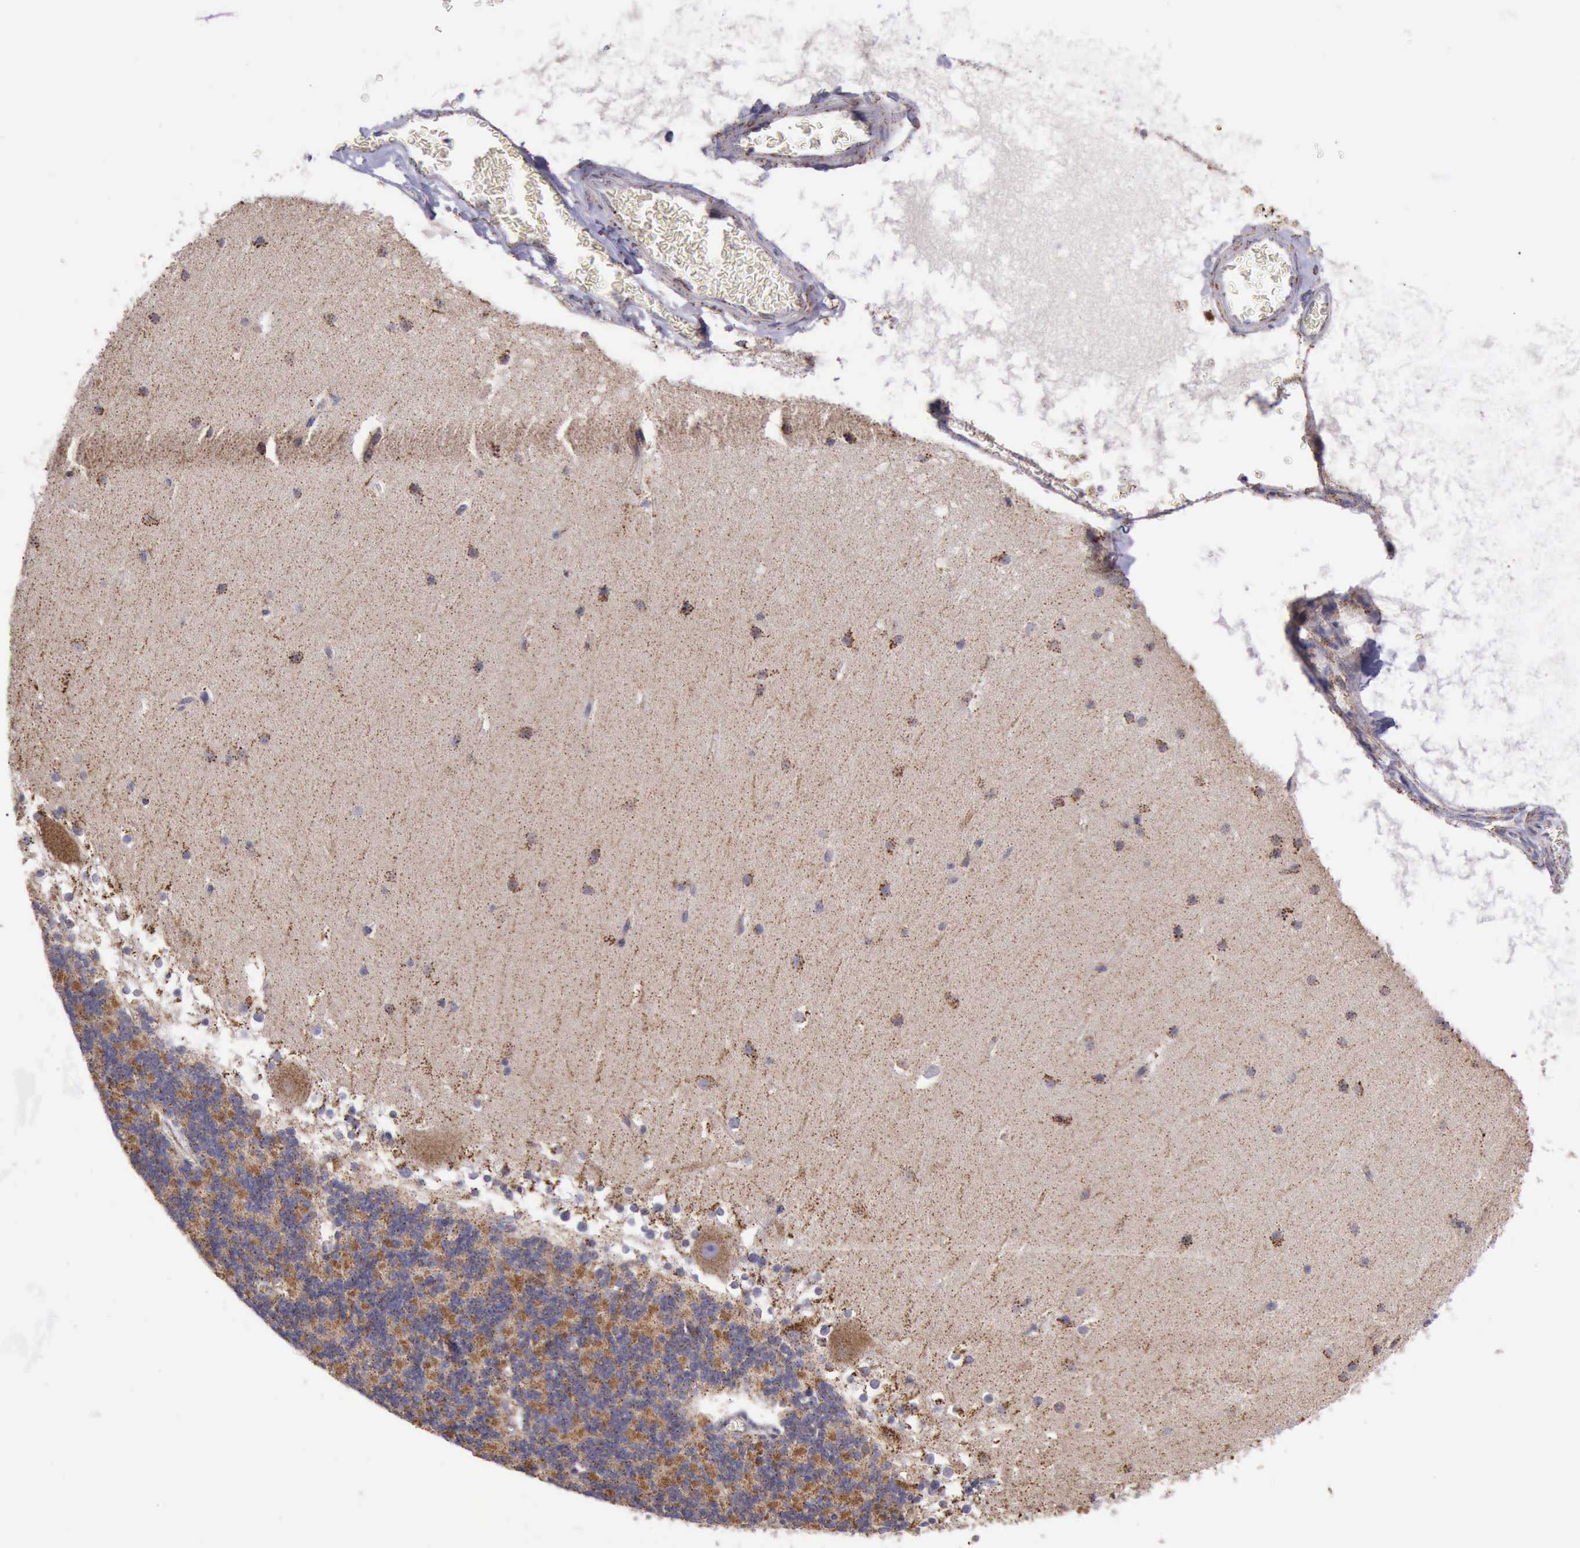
{"staining": {"intensity": "moderate", "quantity": ">75%", "location": "cytoplasmic/membranous"}, "tissue": "cerebellum", "cell_type": "Cells in granular layer", "image_type": "normal", "snomed": [{"axis": "morphology", "description": "Normal tissue, NOS"}, {"axis": "topography", "description": "Cerebellum"}], "caption": "Immunohistochemistry (IHC) photomicrograph of normal human cerebellum stained for a protein (brown), which reveals medium levels of moderate cytoplasmic/membranous staining in approximately >75% of cells in granular layer.", "gene": "TXN2", "patient": {"sex": "female", "age": 19}}